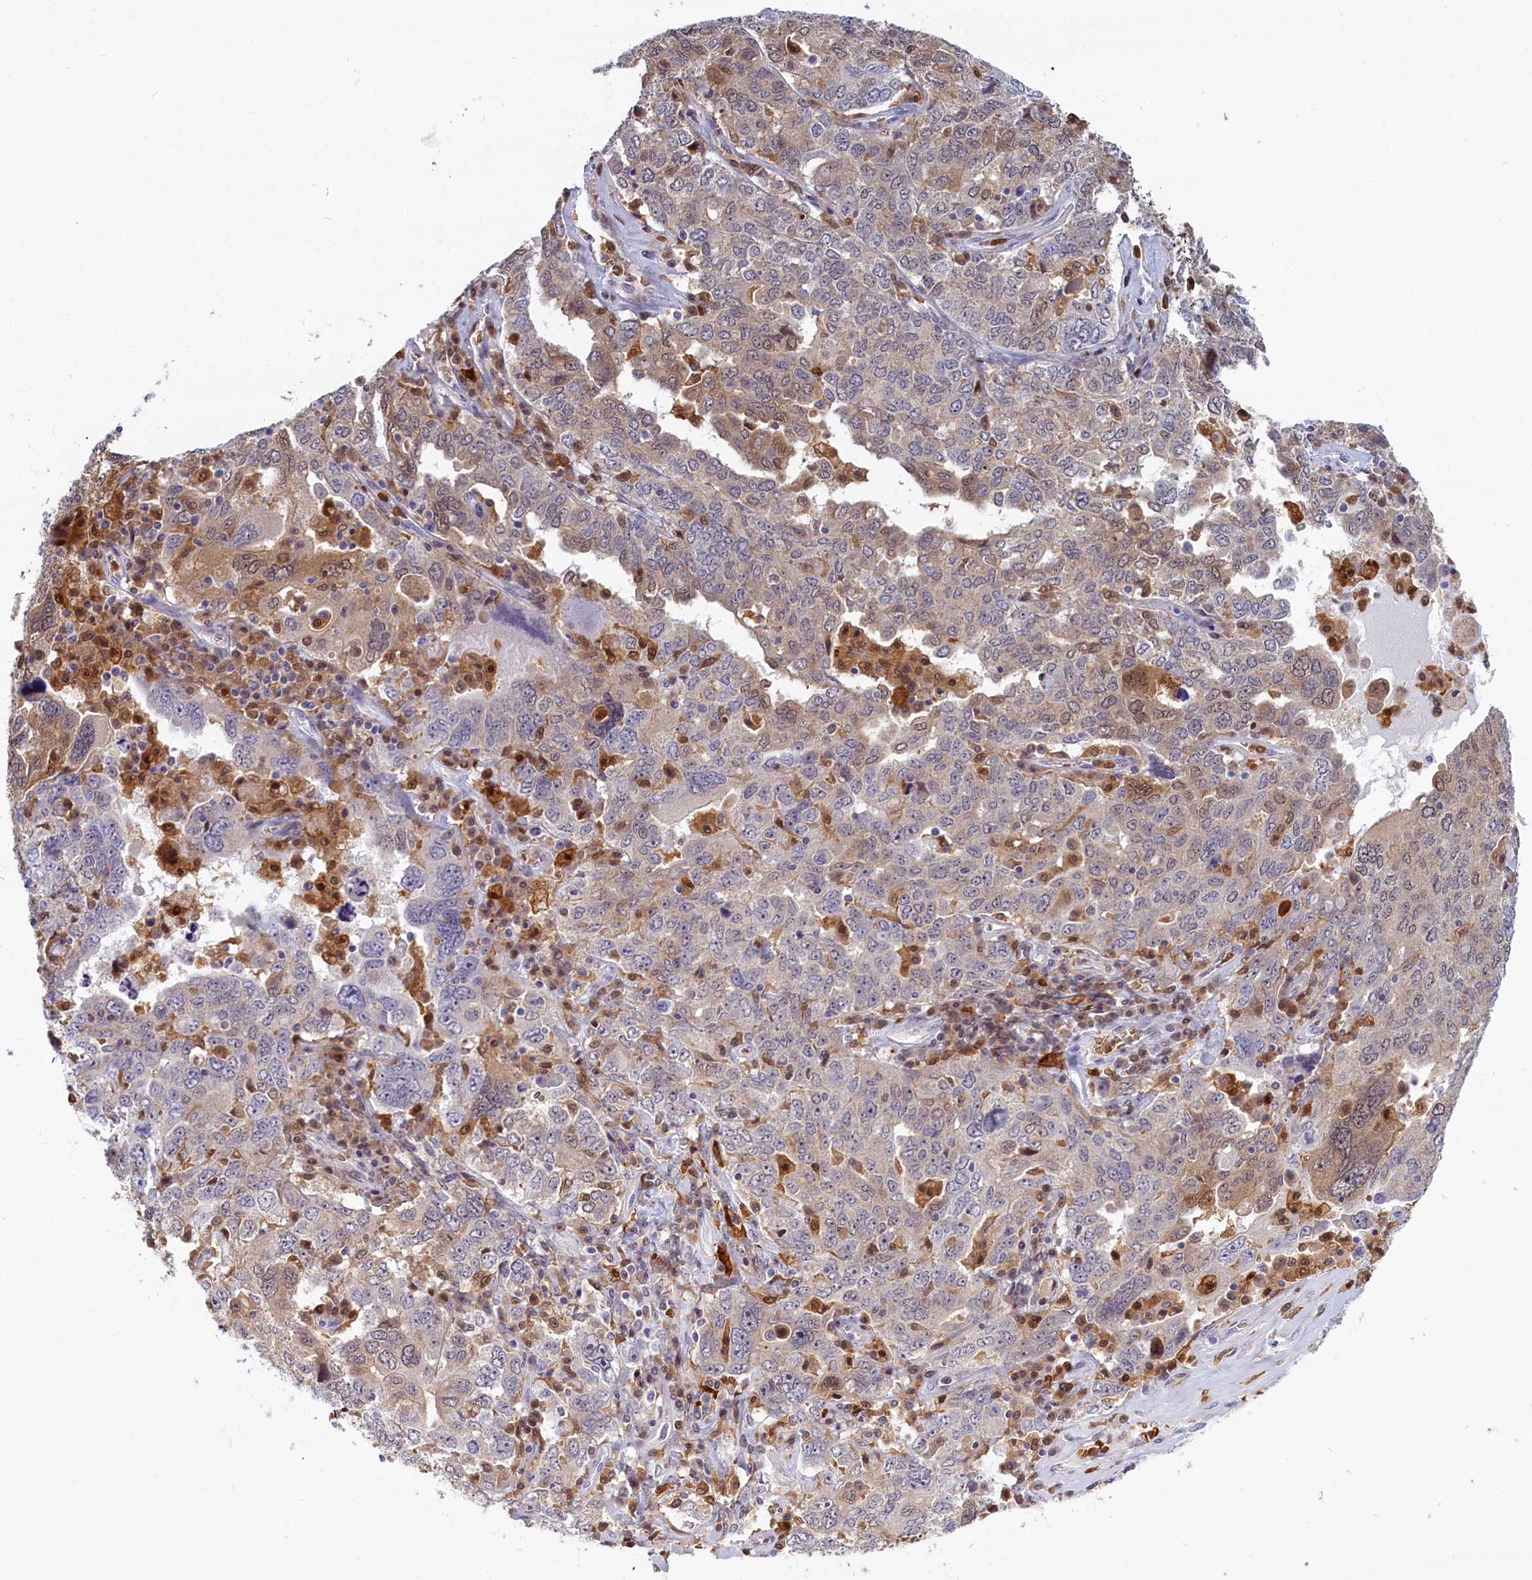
{"staining": {"intensity": "weak", "quantity": ">75%", "location": "cytoplasmic/membranous"}, "tissue": "ovarian cancer", "cell_type": "Tumor cells", "image_type": "cancer", "snomed": [{"axis": "morphology", "description": "Carcinoma, endometroid"}, {"axis": "topography", "description": "Ovary"}], "caption": "Ovarian cancer (endometroid carcinoma) stained for a protein (brown) displays weak cytoplasmic/membranous positive positivity in about >75% of tumor cells.", "gene": "BLVRB", "patient": {"sex": "female", "age": 62}}